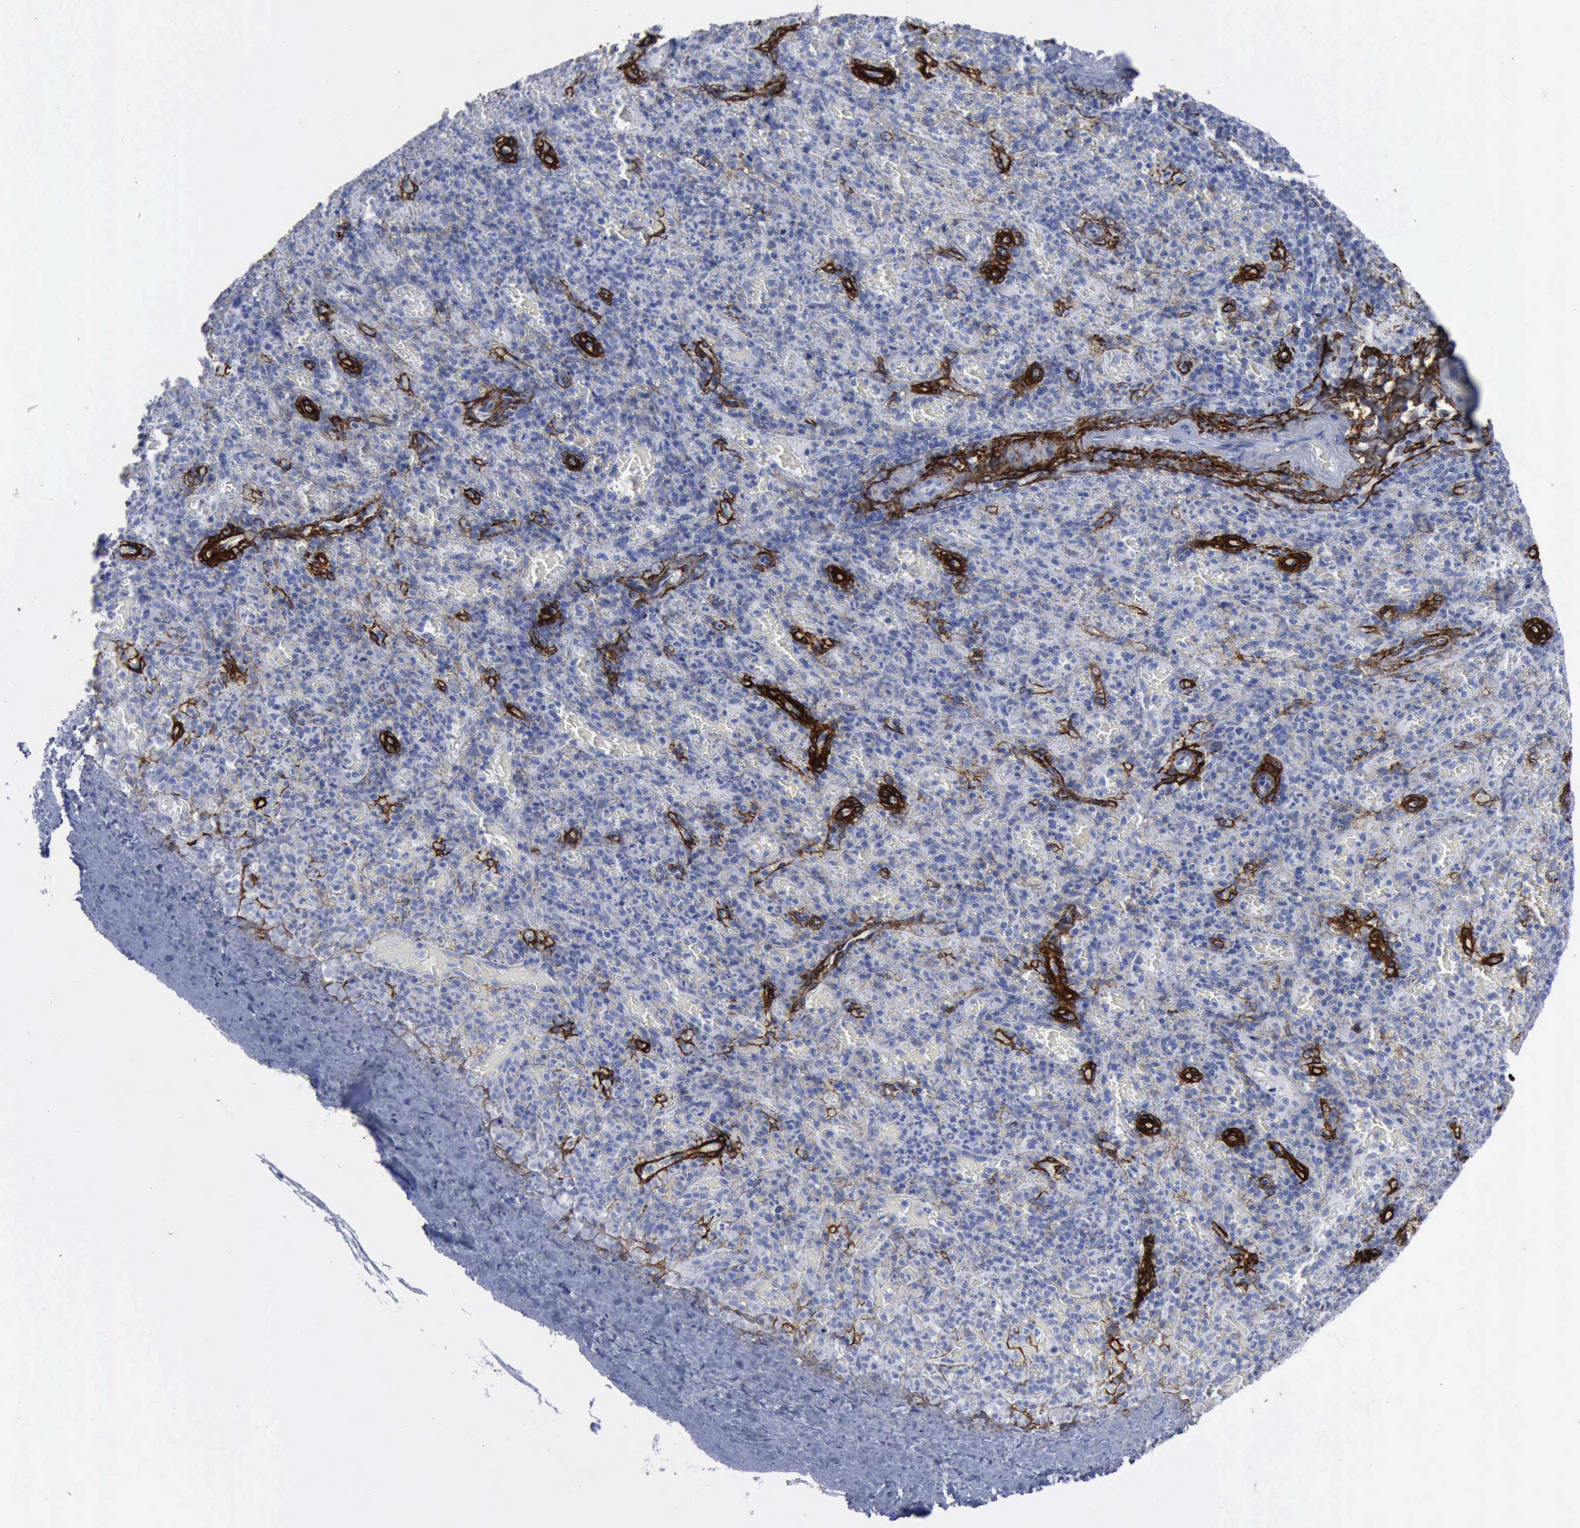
{"staining": {"intensity": "negative", "quantity": "none", "location": "none"}, "tissue": "spleen", "cell_type": "Cells in red pulp", "image_type": "normal", "snomed": [{"axis": "morphology", "description": "Normal tissue, NOS"}, {"axis": "topography", "description": "Spleen"}], "caption": "This is a photomicrograph of immunohistochemistry (IHC) staining of unremarkable spleen, which shows no positivity in cells in red pulp. (DAB (3,3'-diaminobenzidine) immunohistochemistry, high magnification).", "gene": "NGFR", "patient": {"sex": "female", "age": 50}}